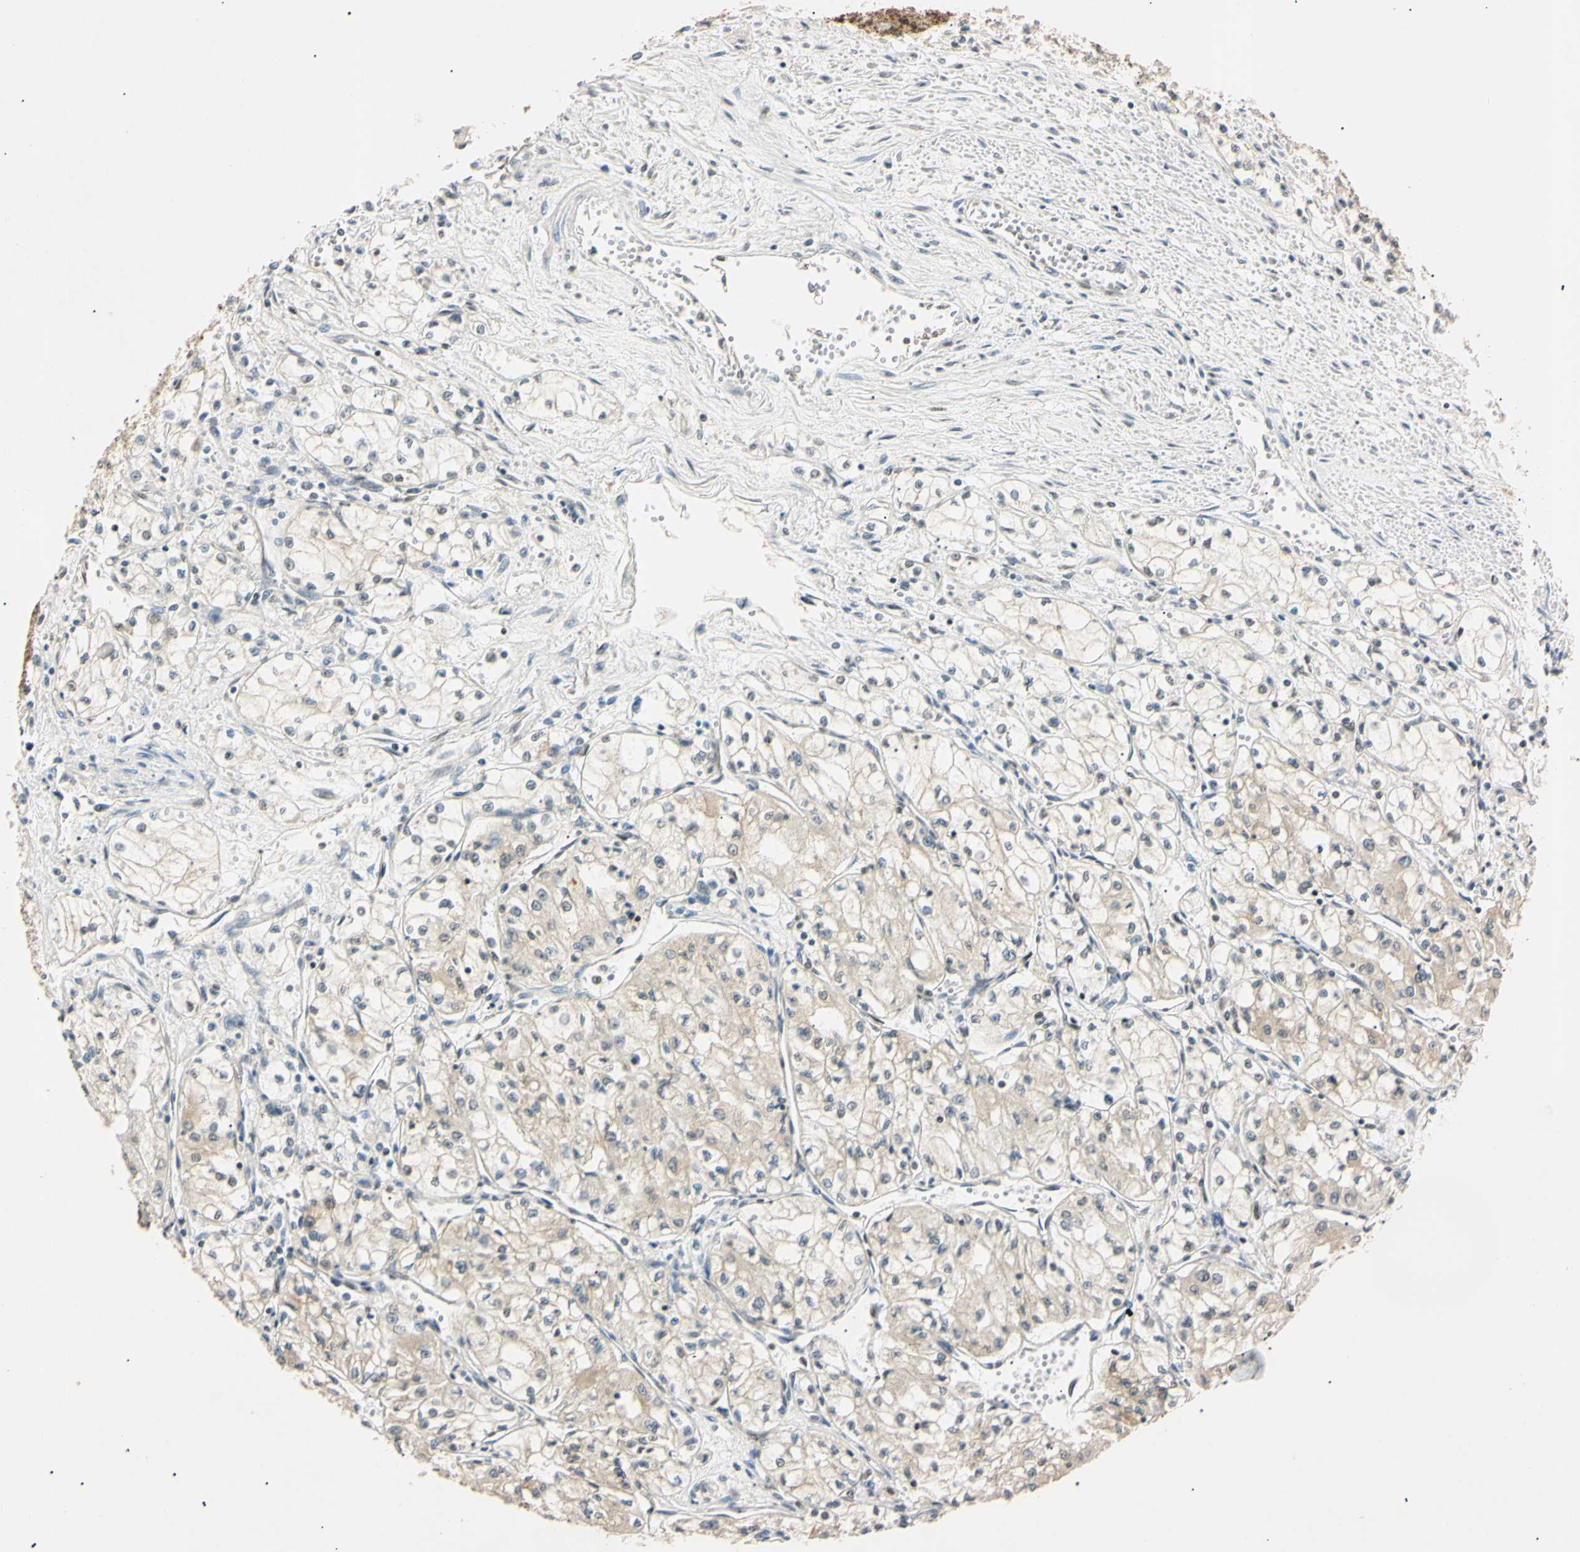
{"staining": {"intensity": "weak", "quantity": "<25%", "location": "cytoplasmic/membranous"}, "tissue": "renal cancer", "cell_type": "Tumor cells", "image_type": "cancer", "snomed": [{"axis": "morphology", "description": "Normal tissue, NOS"}, {"axis": "morphology", "description": "Adenocarcinoma, NOS"}, {"axis": "topography", "description": "Kidney"}], "caption": "A micrograph of human renal adenocarcinoma is negative for staining in tumor cells. Brightfield microscopy of IHC stained with DAB (brown) and hematoxylin (blue), captured at high magnification.", "gene": "SMARCA5", "patient": {"sex": "male", "age": 59}}